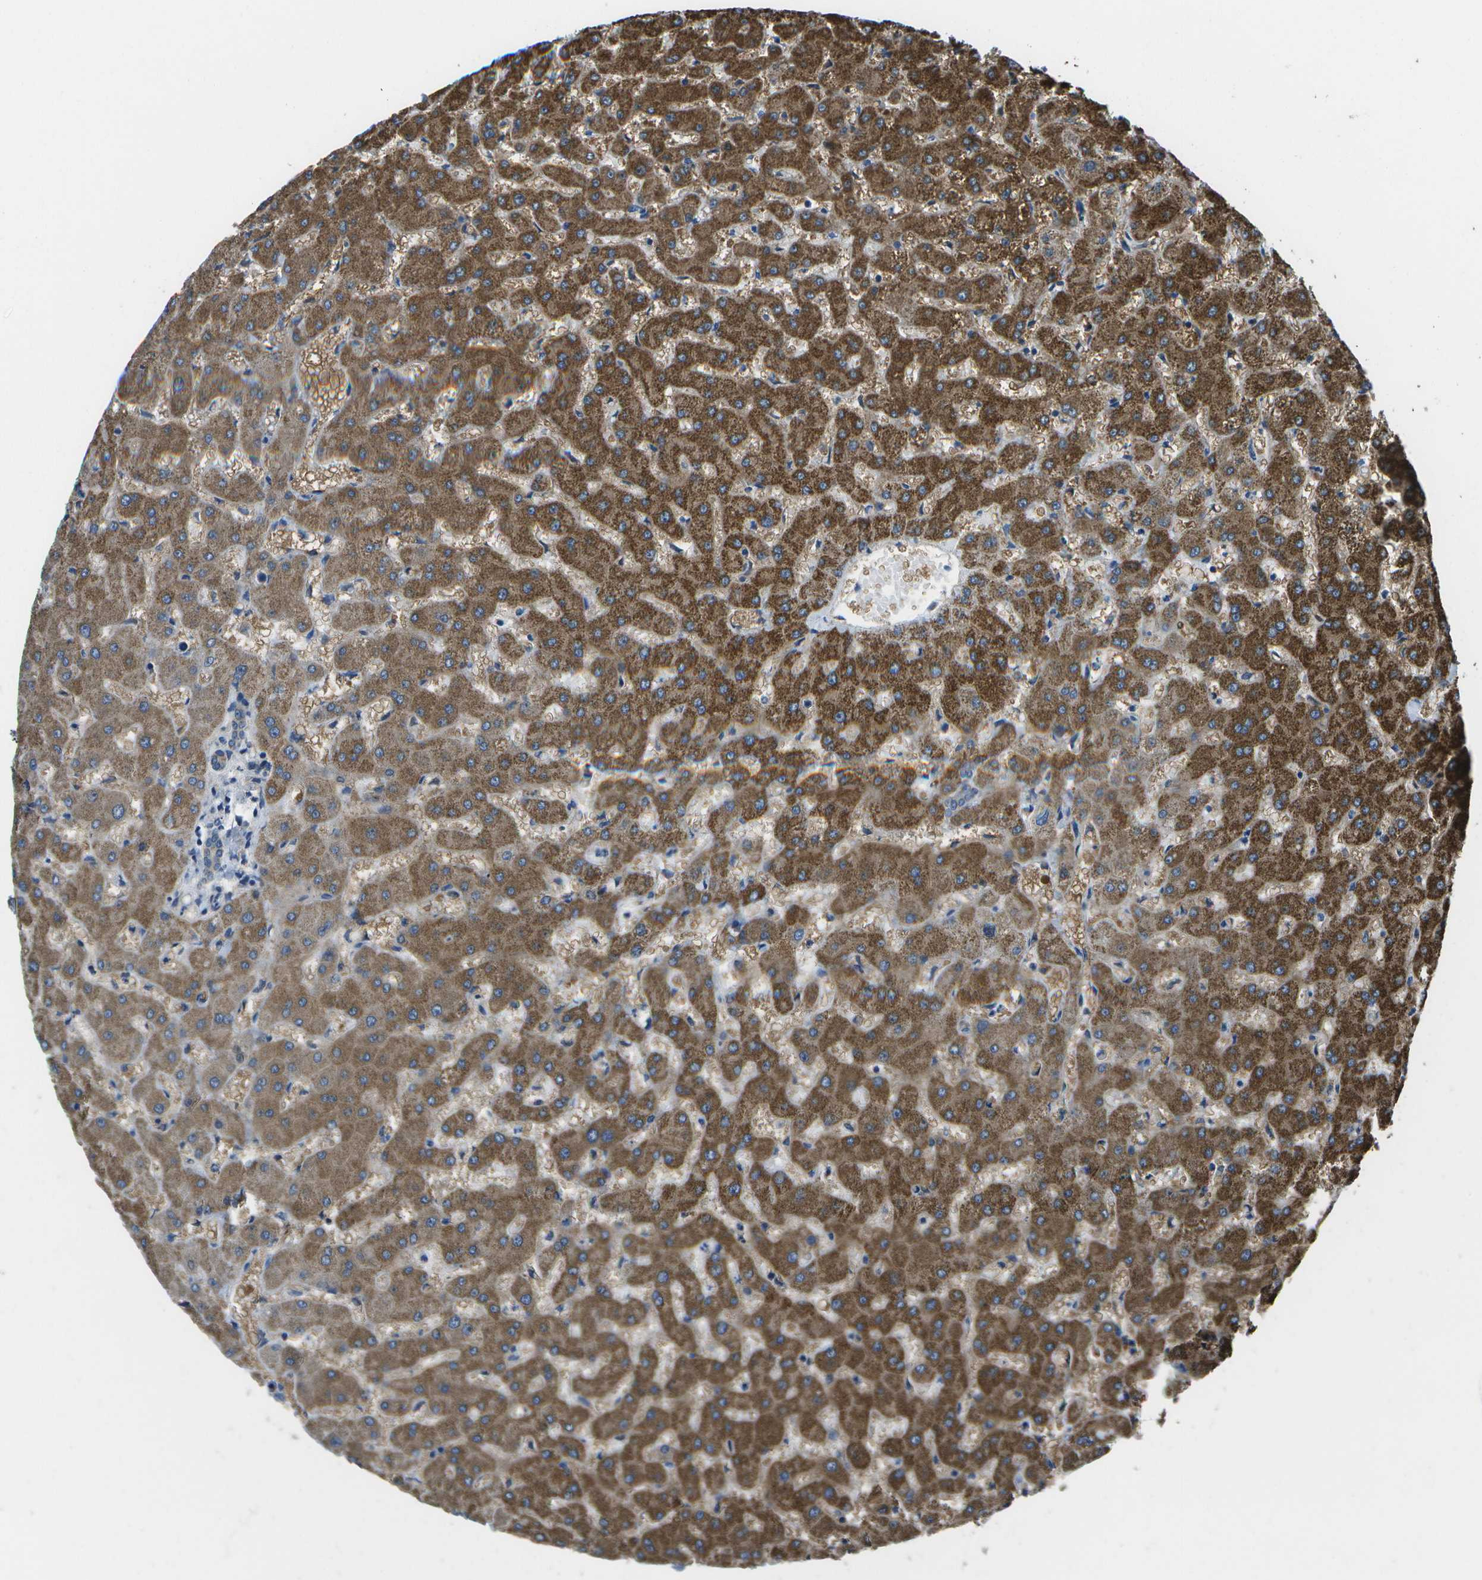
{"staining": {"intensity": "weak", "quantity": "25%-75%", "location": "cytoplasmic/membranous"}, "tissue": "liver", "cell_type": "Cholangiocytes", "image_type": "normal", "snomed": [{"axis": "morphology", "description": "Normal tissue, NOS"}, {"axis": "topography", "description": "Liver"}], "caption": "Immunohistochemistry (IHC) image of benign human liver stained for a protein (brown), which exhibits low levels of weak cytoplasmic/membranous expression in approximately 25%-75% of cholangiocytes.", "gene": "MVK", "patient": {"sex": "female", "age": 63}}